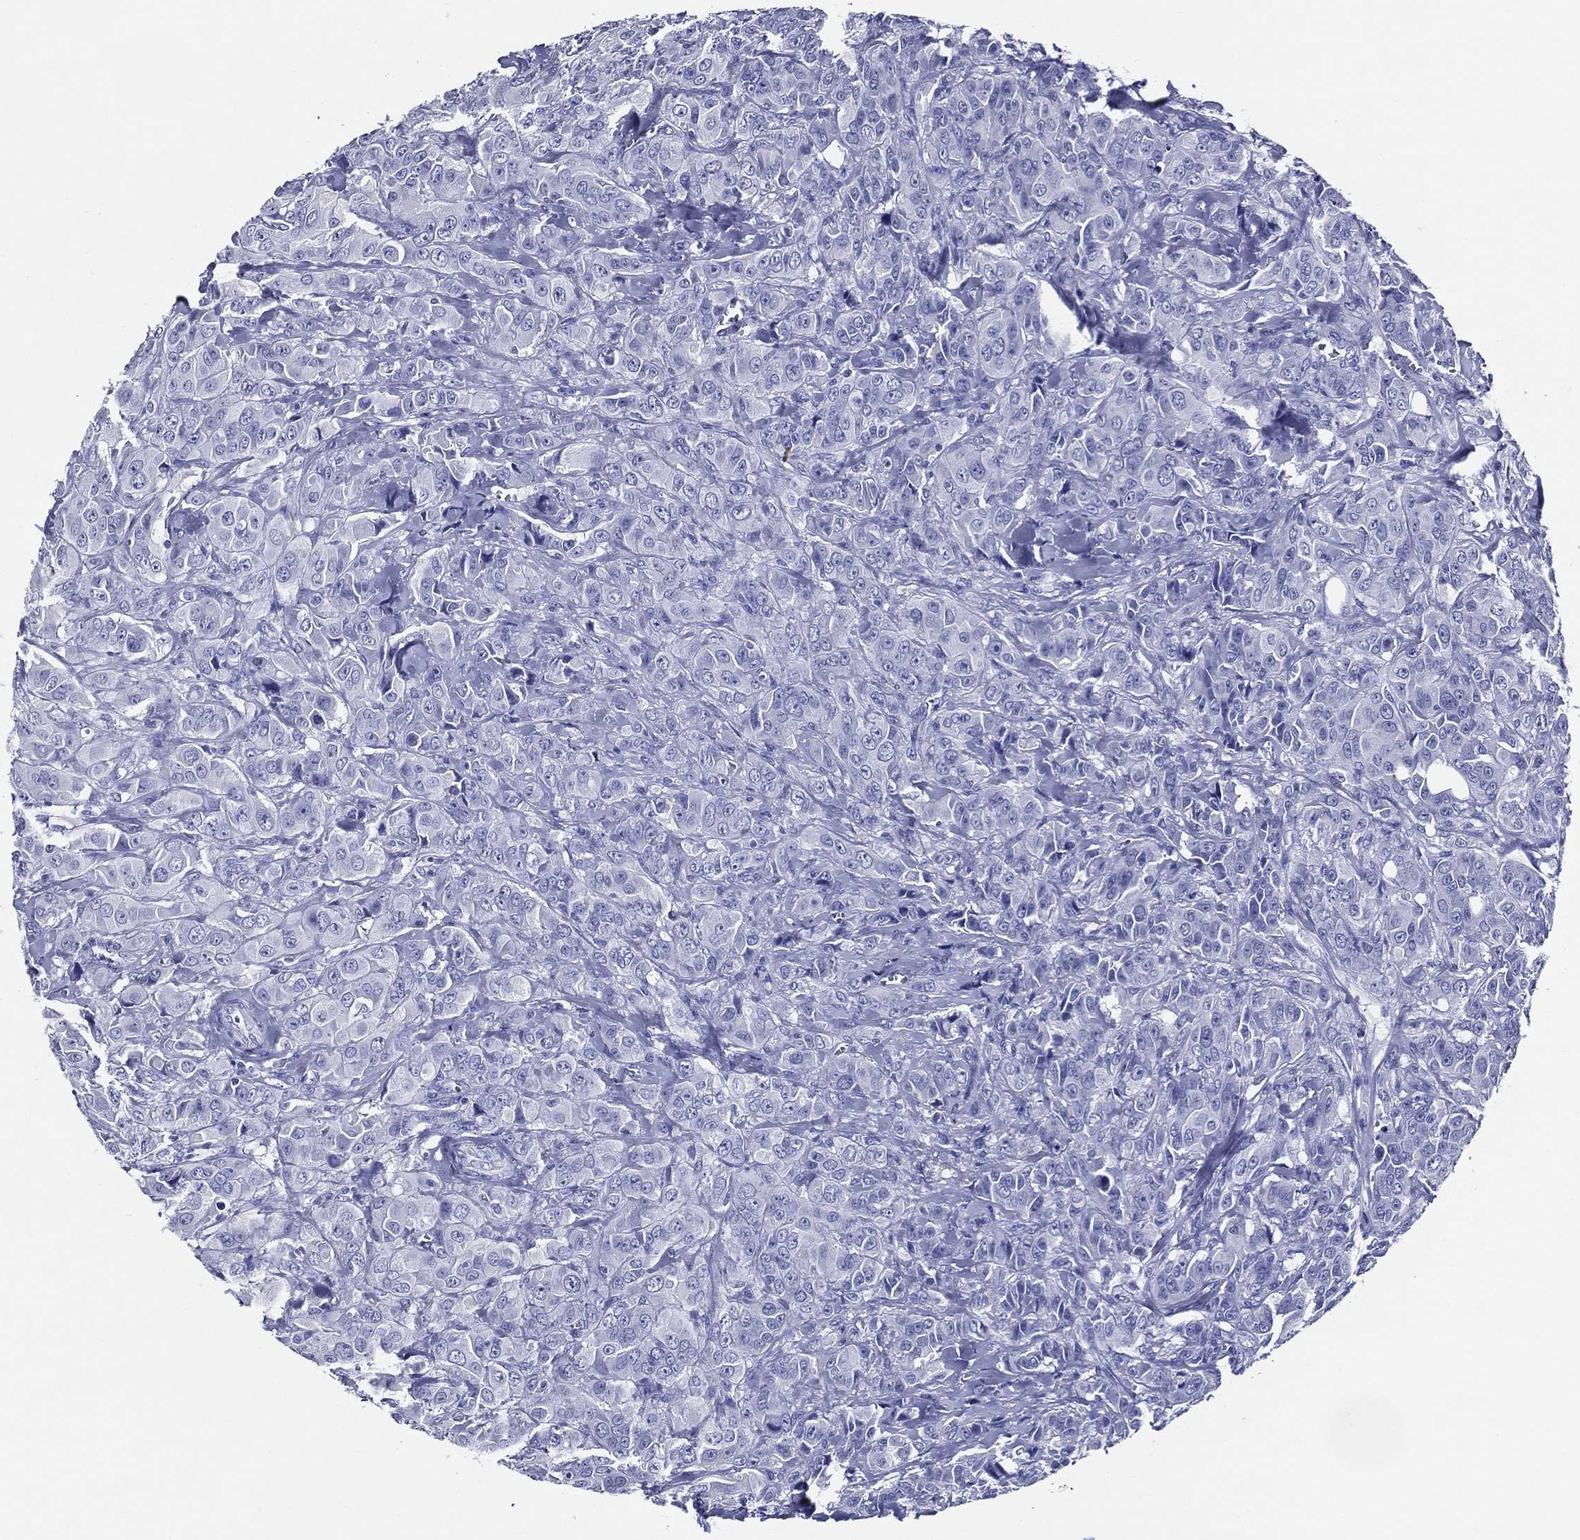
{"staining": {"intensity": "negative", "quantity": "none", "location": "none"}, "tissue": "breast cancer", "cell_type": "Tumor cells", "image_type": "cancer", "snomed": [{"axis": "morphology", "description": "Duct carcinoma"}, {"axis": "topography", "description": "Breast"}], "caption": "DAB immunohistochemical staining of intraductal carcinoma (breast) reveals no significant staining in tumor cells.", "gene": "ACE2", "patient": {"sex": "female", "age": 43}}